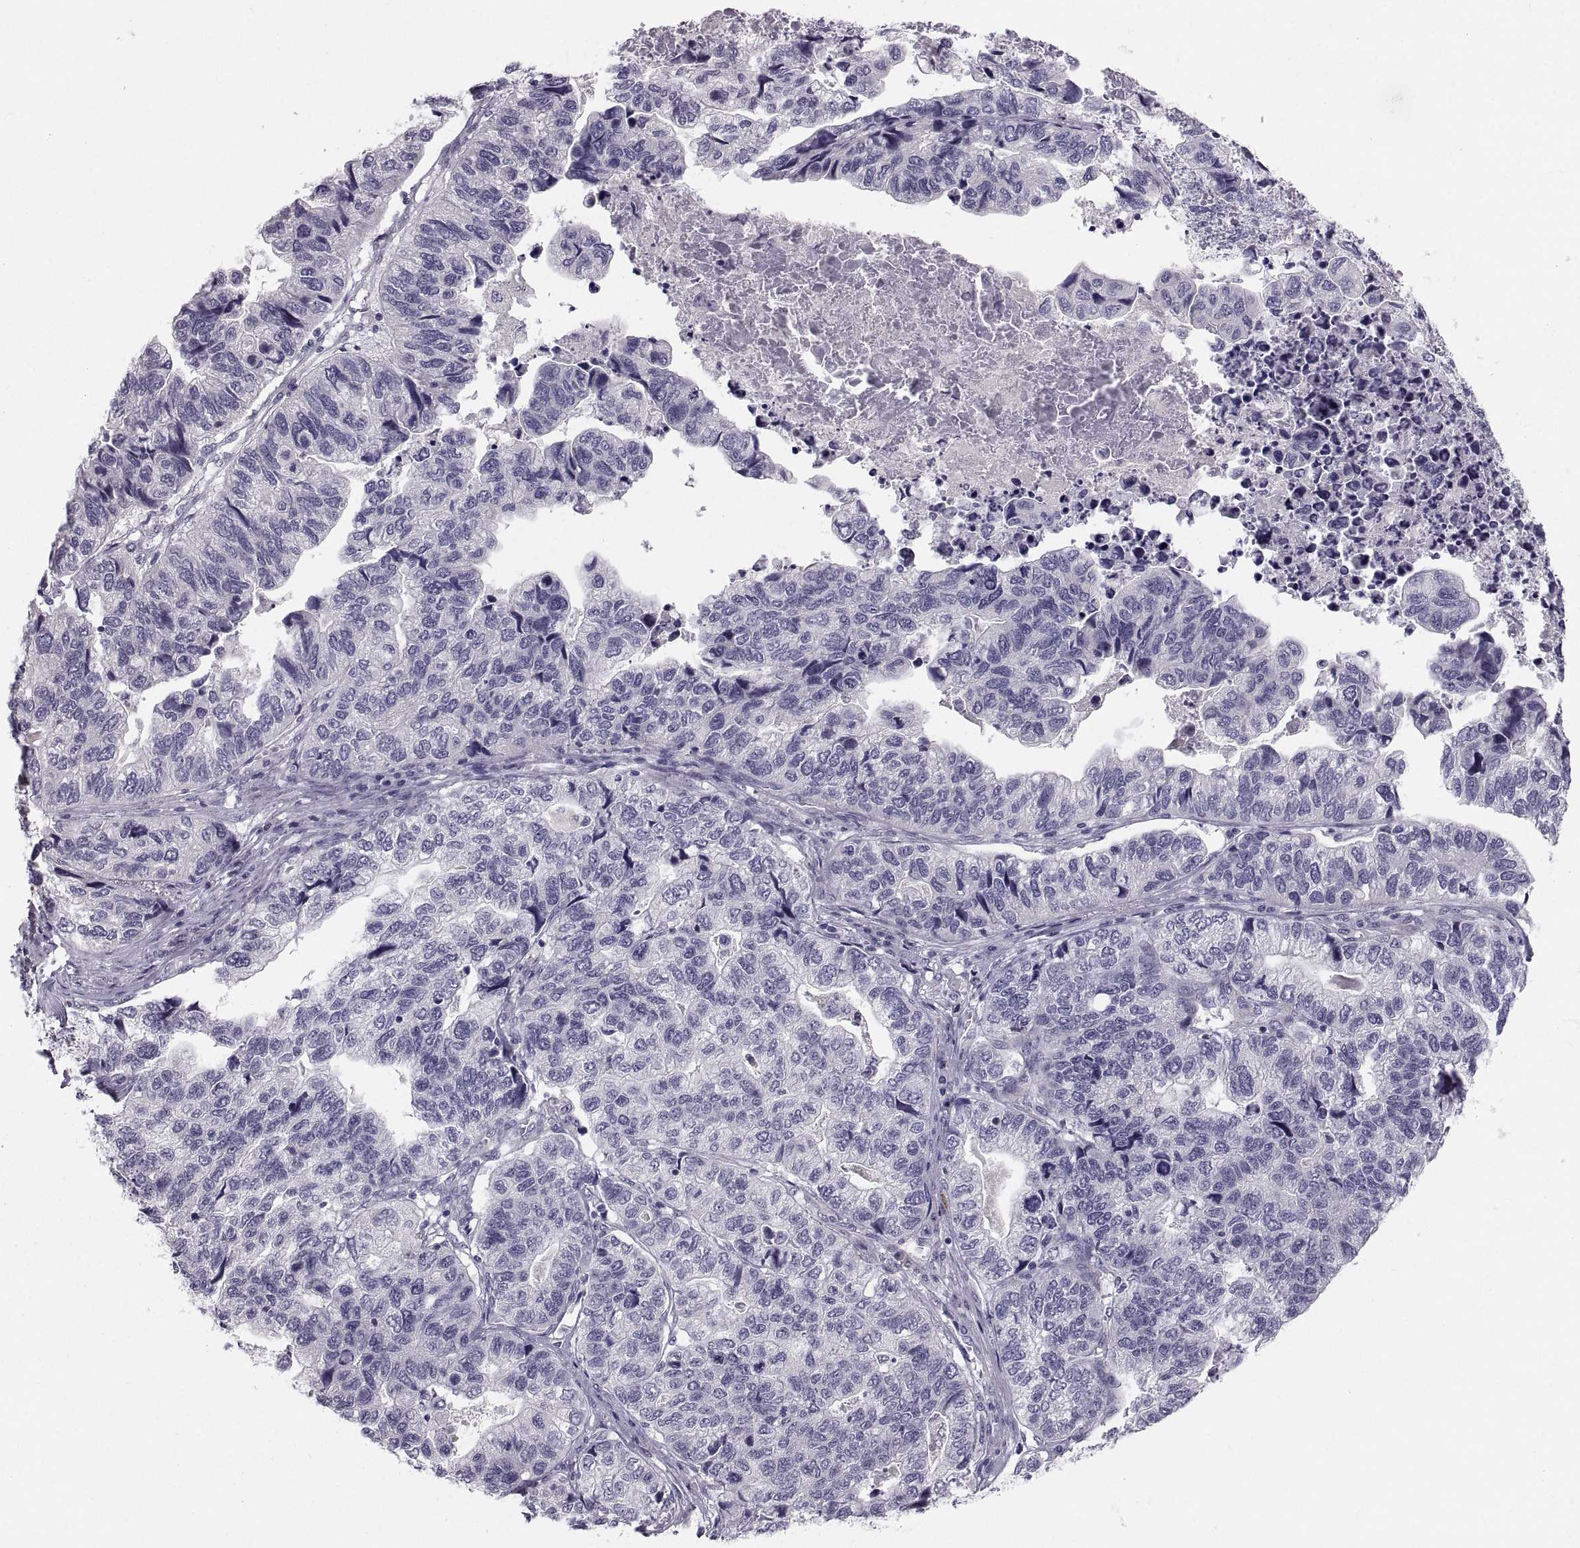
{"staining": {"intensity": "negative", "quantity": "none", "location": "none"}, "tissue": "stomach cancer", "cell_type": "Tumor cells", "image_type": "cancer", "snomed": [{"axis": "morphology", "description": "Adenocarcinoma, NOS"}, {"axis": "topography", "description": "Stomach, upper"}], "caption": "Immunohistochemistry photomicrograph of human stomach adenocarcinoma stained for a protein (brown), which displays no staining in tumor cells.", "gene": "ZNF185", "patient": {"sex": "female", "age": 67}}